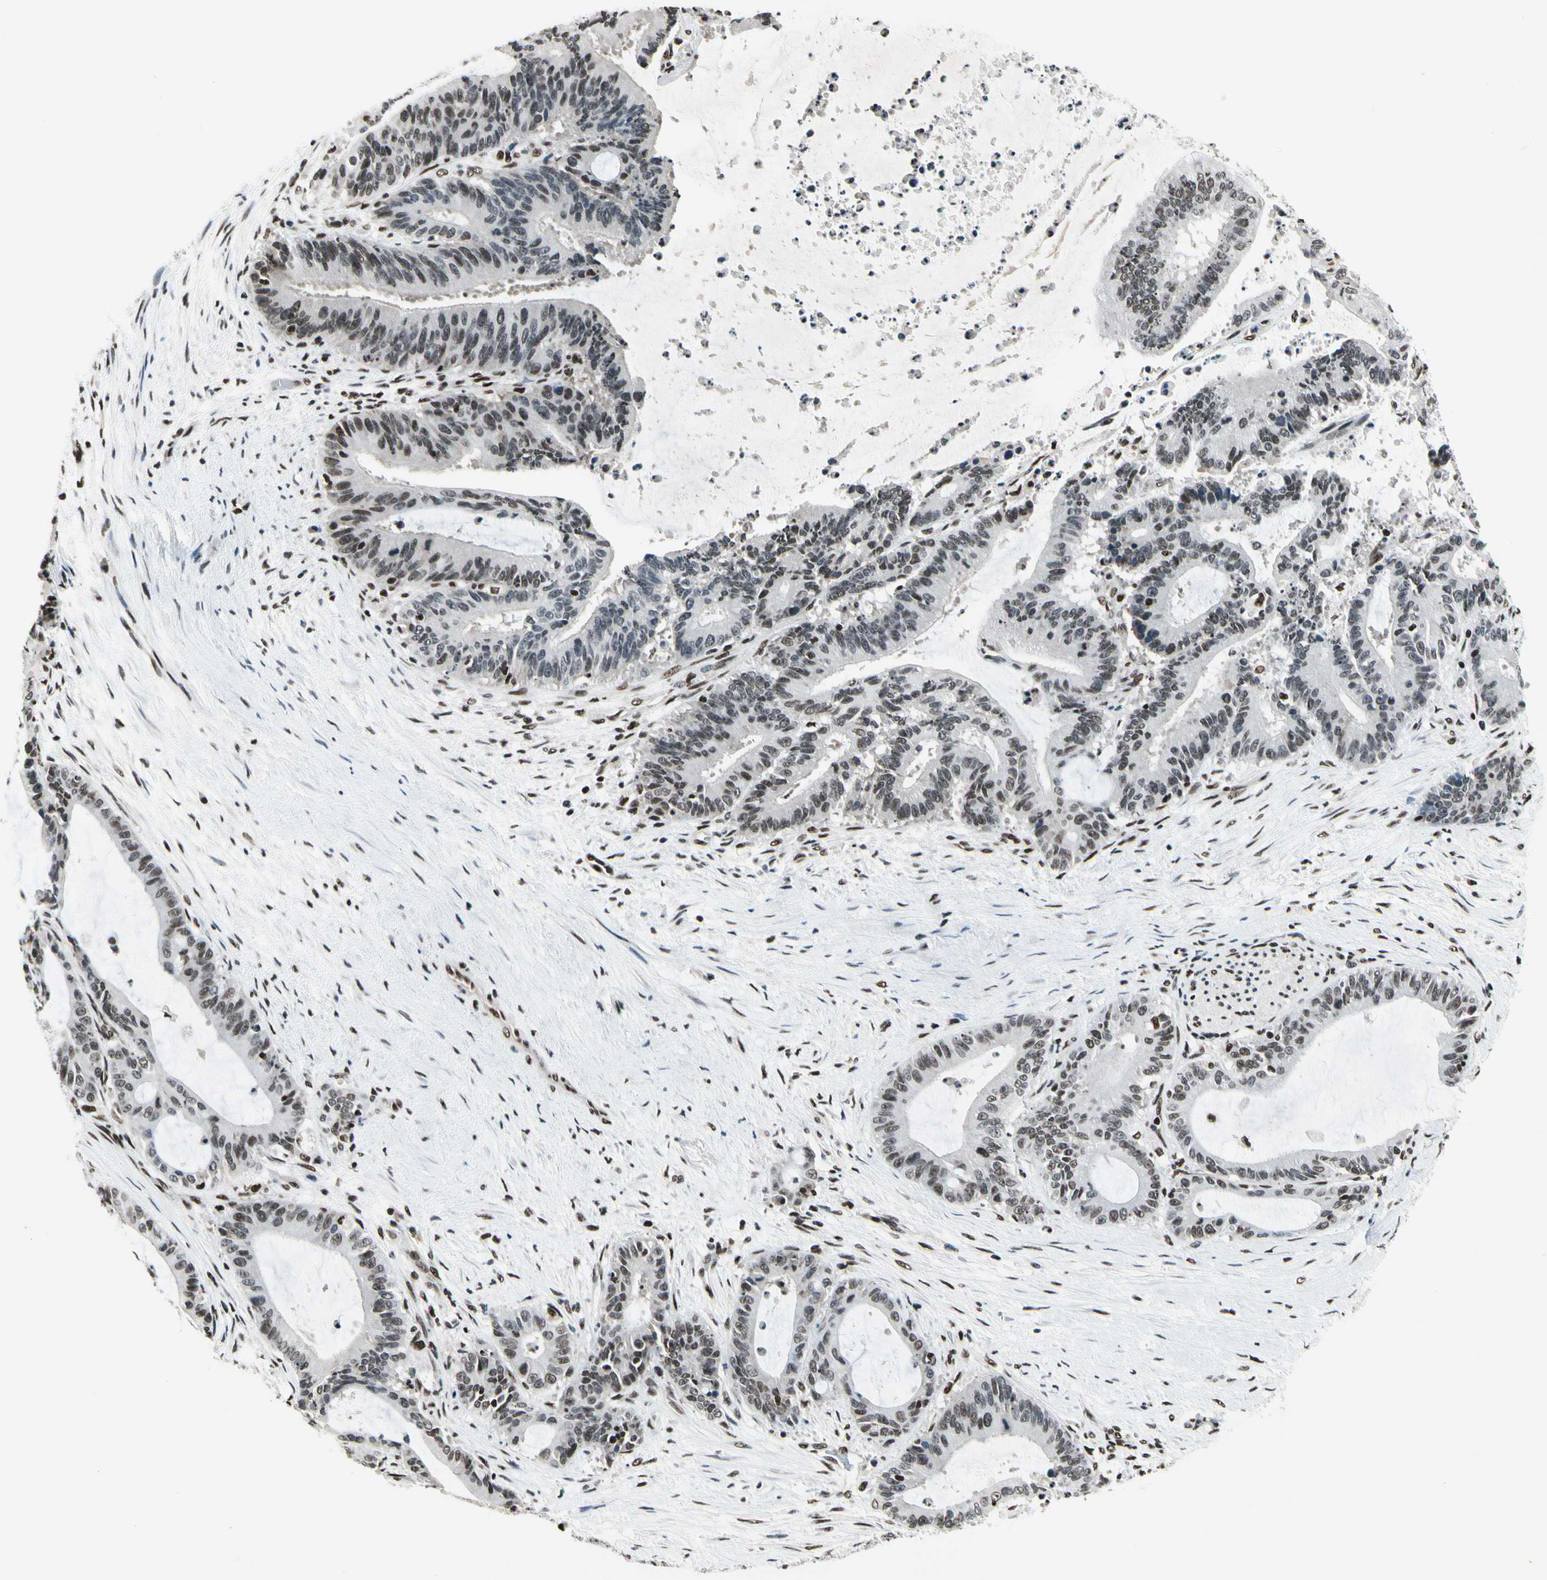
{"staining": {"intensity": "weak", "quantity": ">75%", "location": "nuclear"}, "tissue": "liver cancer", "cell_type": "Tumor cells", "image_type": "cancer", "snomed": [{"axis": "morphology", "description": "Cholangiocarcinoma"}, {"axis": "topography", "description": "Liver"}], "caption": "Liver cancer stained for a protein shows weak nuclear positivity in tumor cells.", "gene": "RECQL", "patient": {"sex": "female", "age": 73}}